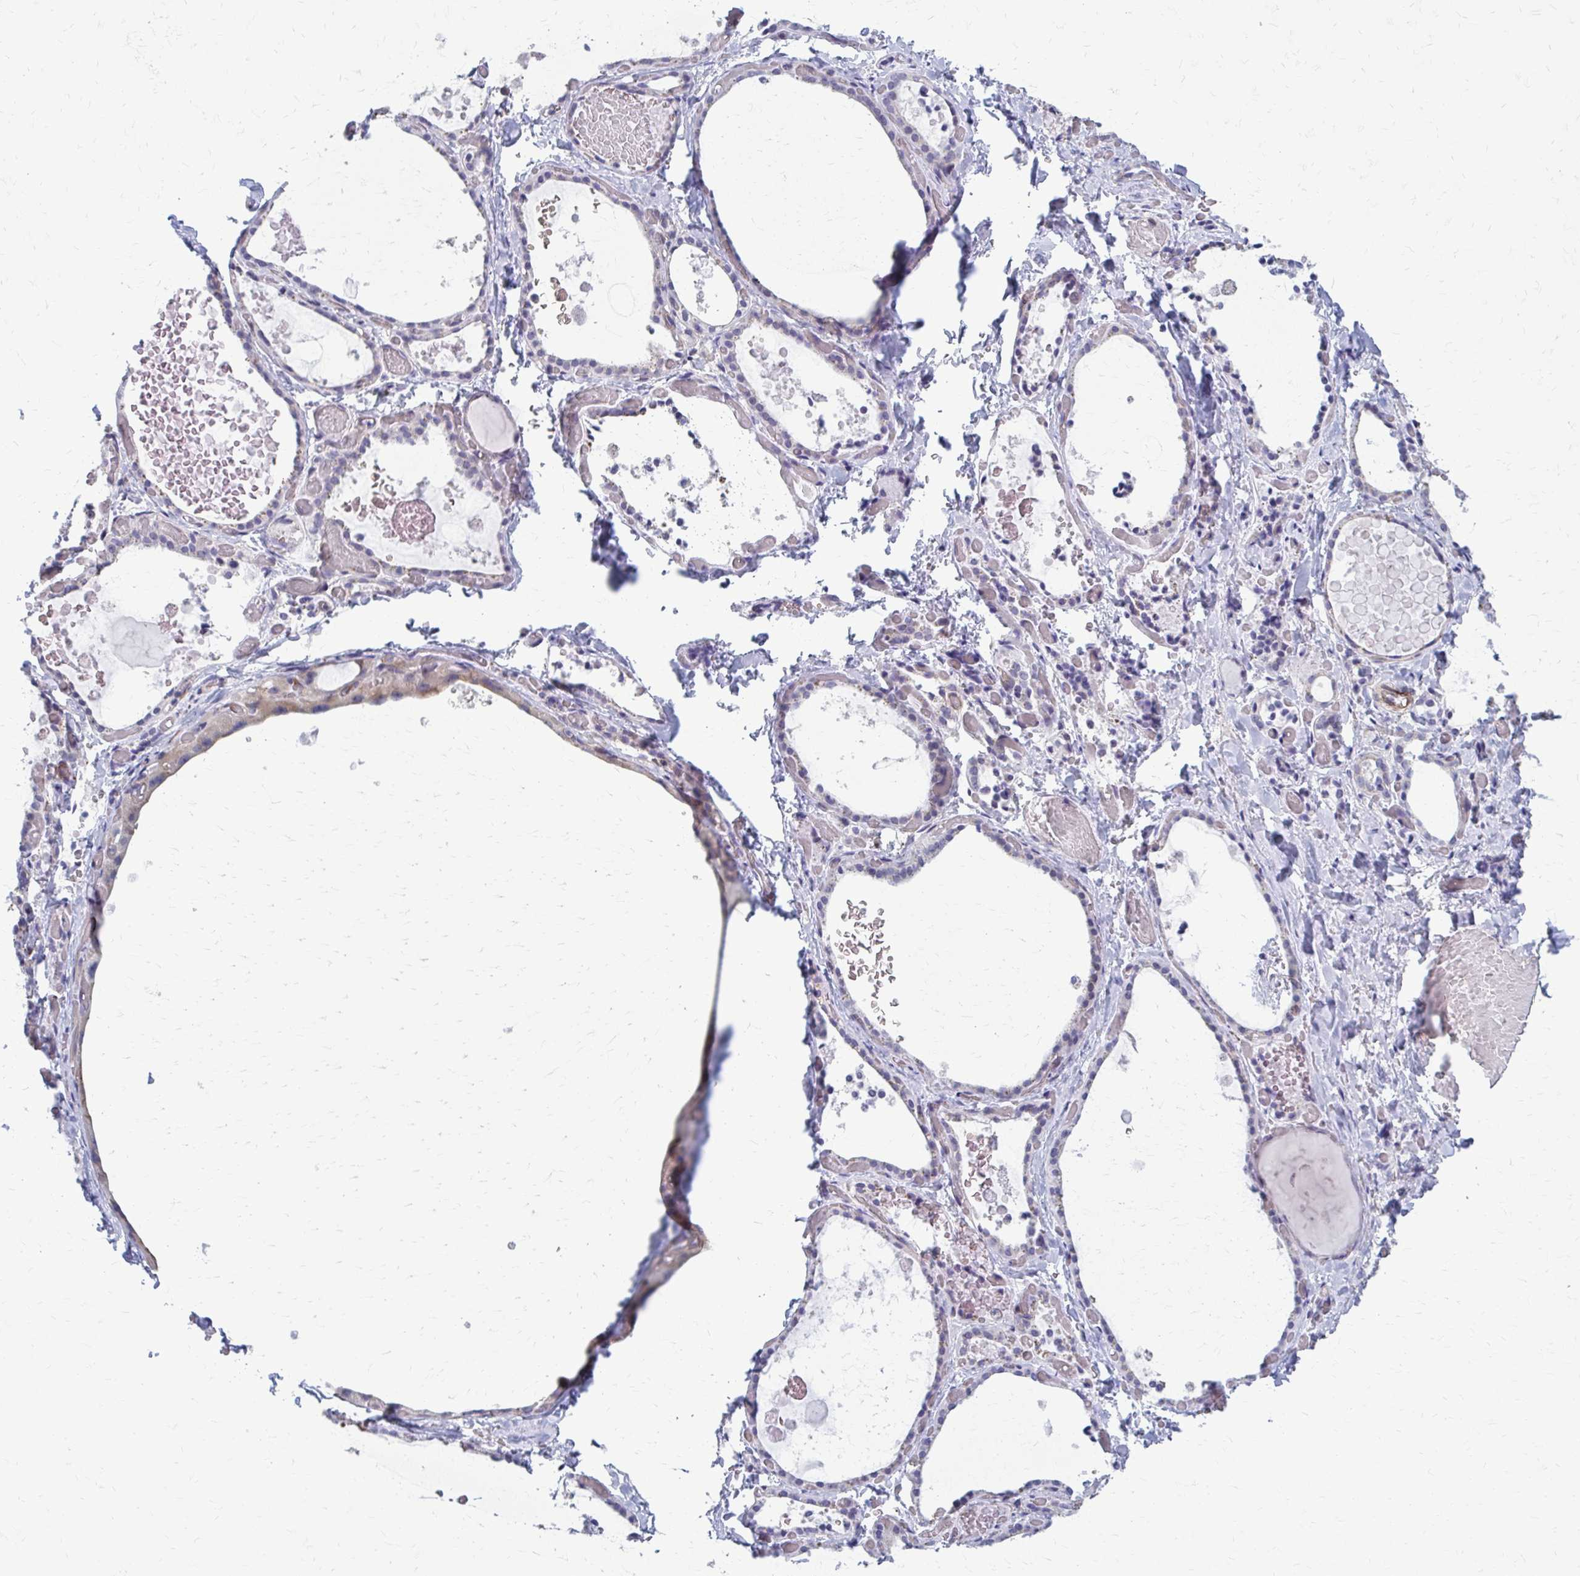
{"staining": {"intensity": "negative", "quantity": "none", "location": "none"}, "tissue": "thyroid gland", "cell_type": "Glandular cells", "image_type": "normal", "snomed": [{"axis": "morphology", "description": "Normal tissue, NOS"}, {"axis": "topography", "description": "Thyroid gland"}], "caption": "There is no significant staining in glandular cells of thyroid gland. (Brightfield microscopy of DAB immunohistochemistry (IHC) at high magnification).", "gene": "DEPP1", "patient": {"sex": "female", "age": 56}}